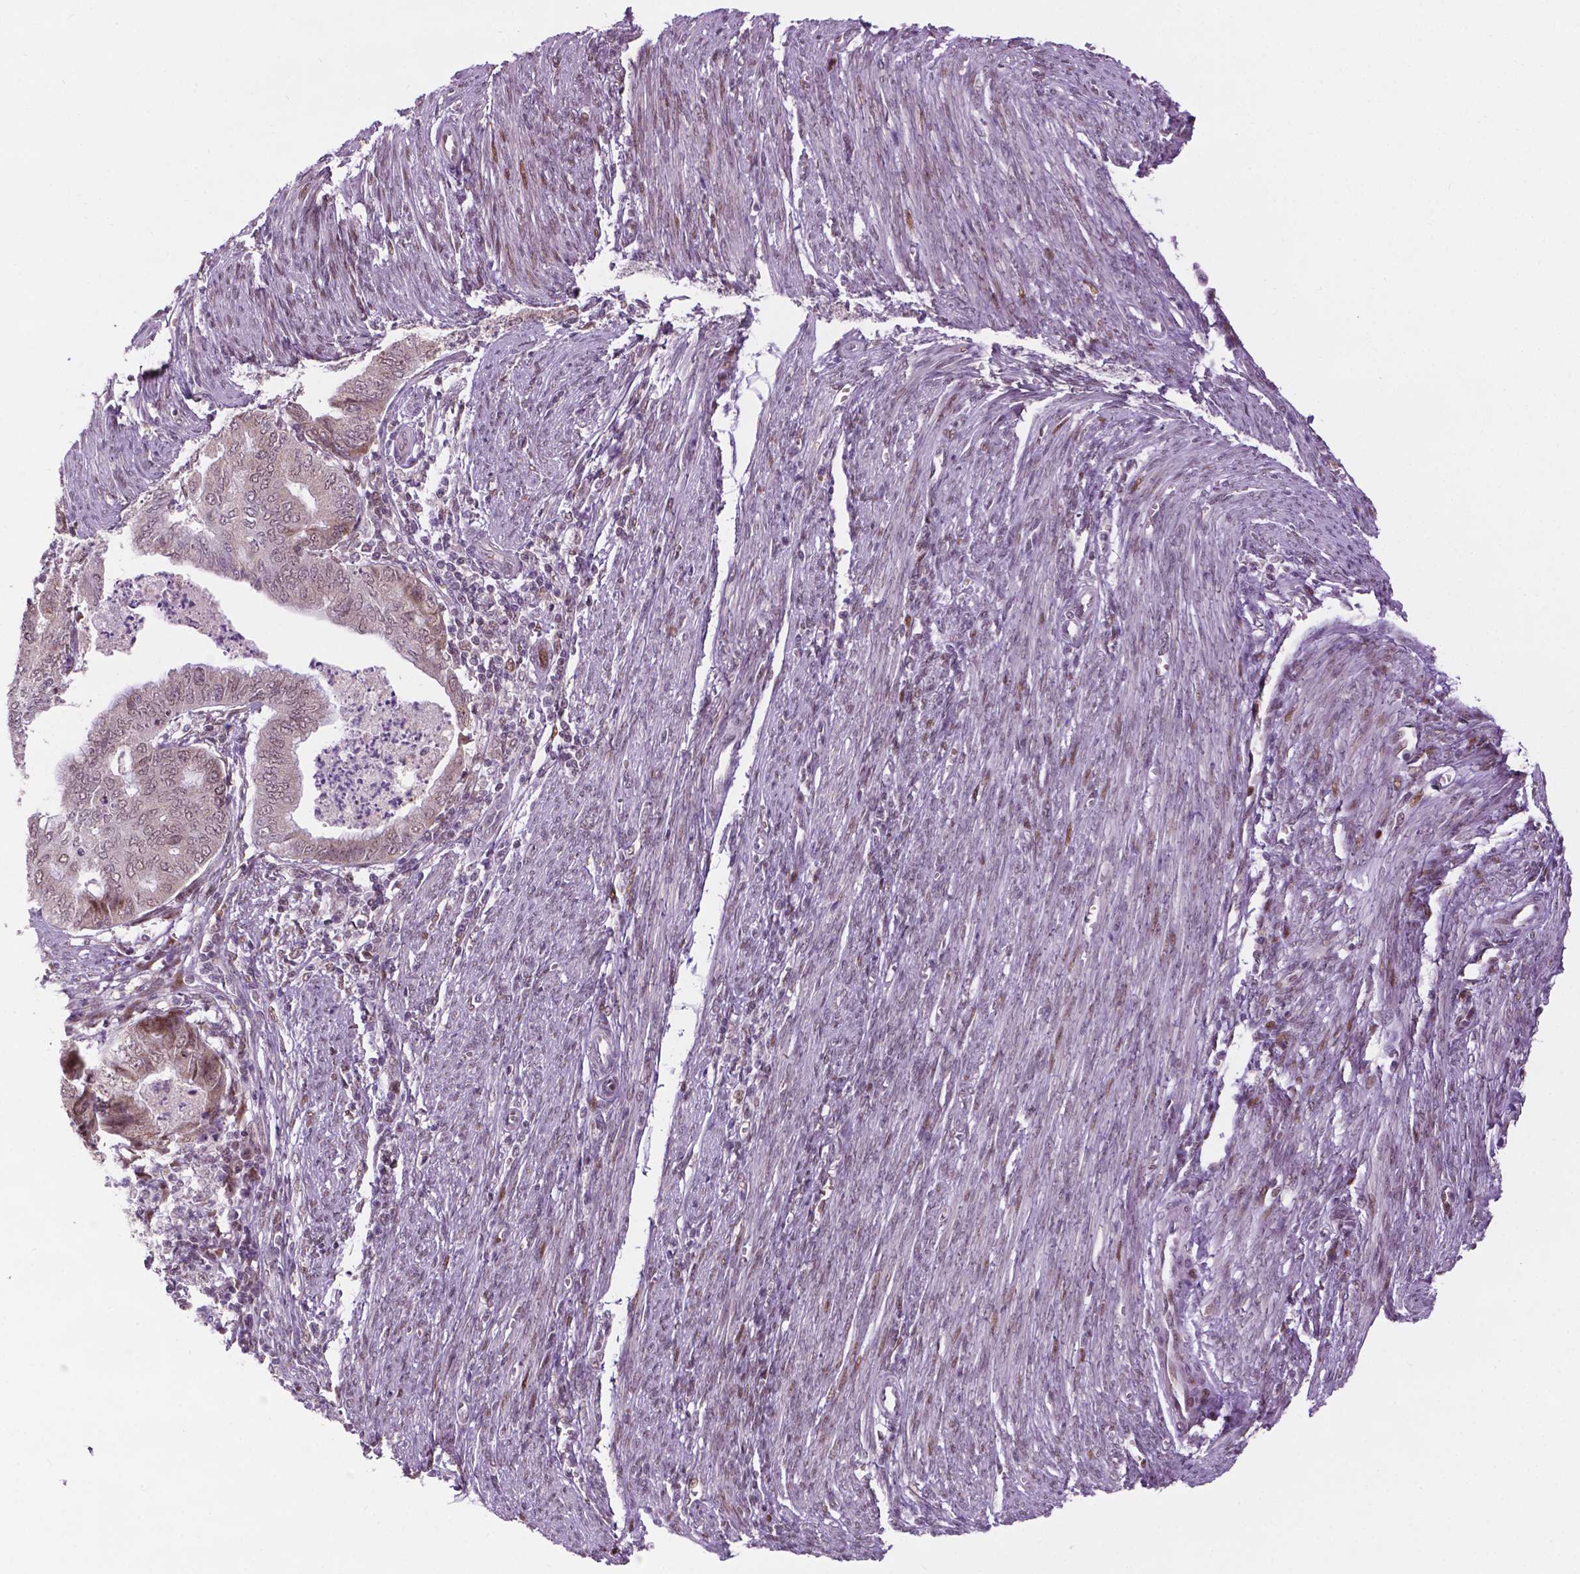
{"staining": {"intensity": "negative", "quantity": "none", "location": "none"}, "tissue": "endometrial cancer", "cell_type": "Tumor cells", "image_type": "cancer", "snomed": [{"axis": "morphology", "description": "Adenocarcinoma, NOS"}, {"axis": "topography", "description": "Endometrium"}], "caption": "Photomicrograph shows no protein staining in tumor cells of endometrial adenocarcinoma tissue.", "gene": "ZNF41", "patient": {"sex": "female", "age": 79}}